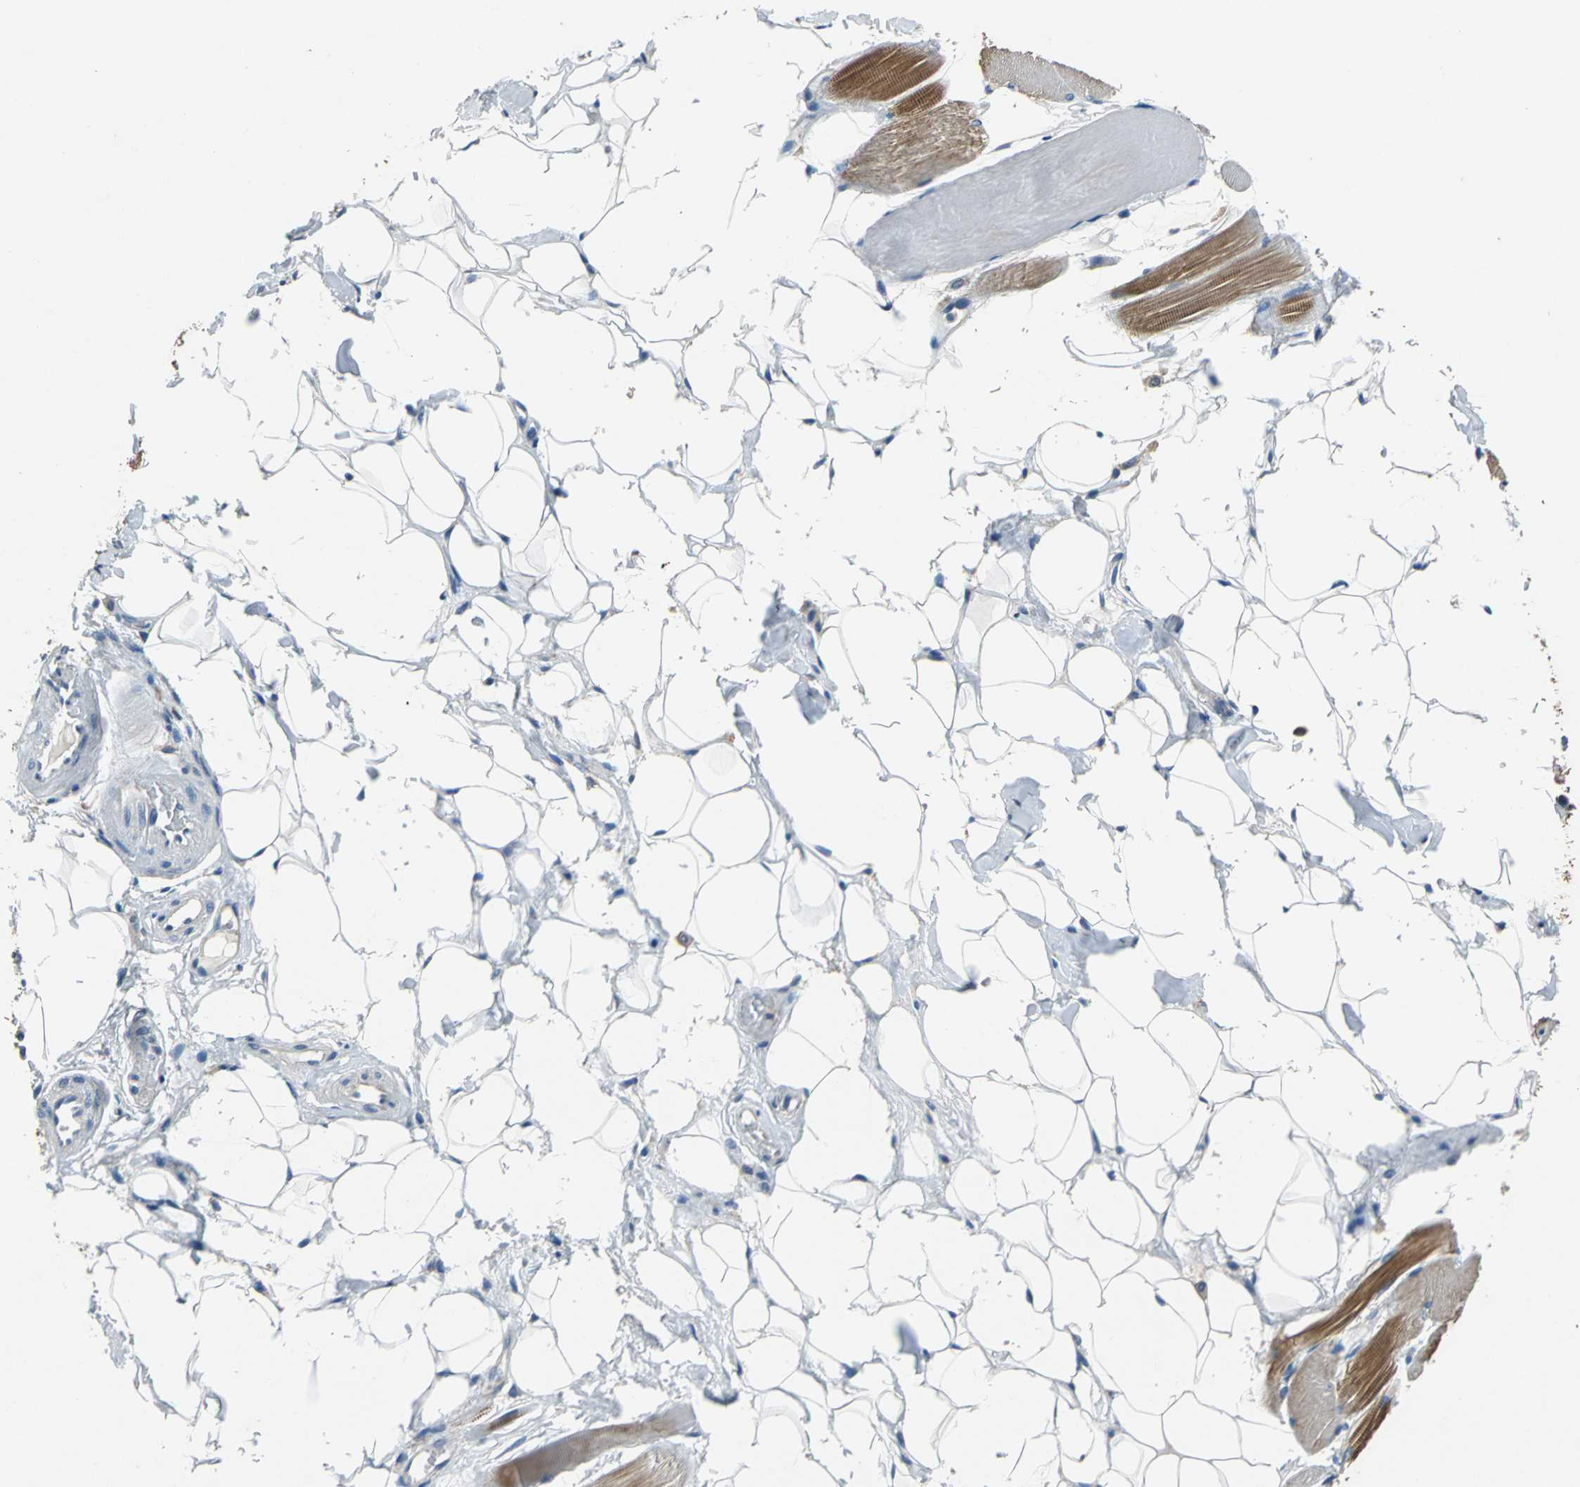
{"staining": {"intensity": "strong", "quantity": "<25%", "location": "cytoplasmic/membranous"}, "tissue": "skeletal muscle", "cell_type": "Myocytes", "image_type": "normal", "snomed": [{"axis": "morphology", "description": "Normal tissue, NOS"}, {"axis": "topography", "description": "Skeletal muscle"}, {"axis": "topography", "description": "Peripheral nerve tissue"}], "caption": "Immunohistochemistry (IHC) image of benign skeletal muscle: skeletal muscle stained using IHC exhibits medium levels of strong protein expression localized specifically in the cytoplasmic/membranous of myocytes, appearing as a cytoplasmic/membranous brown color.", "gene": "PRKCA", "patient": {"sex": "female", "age": 84}}